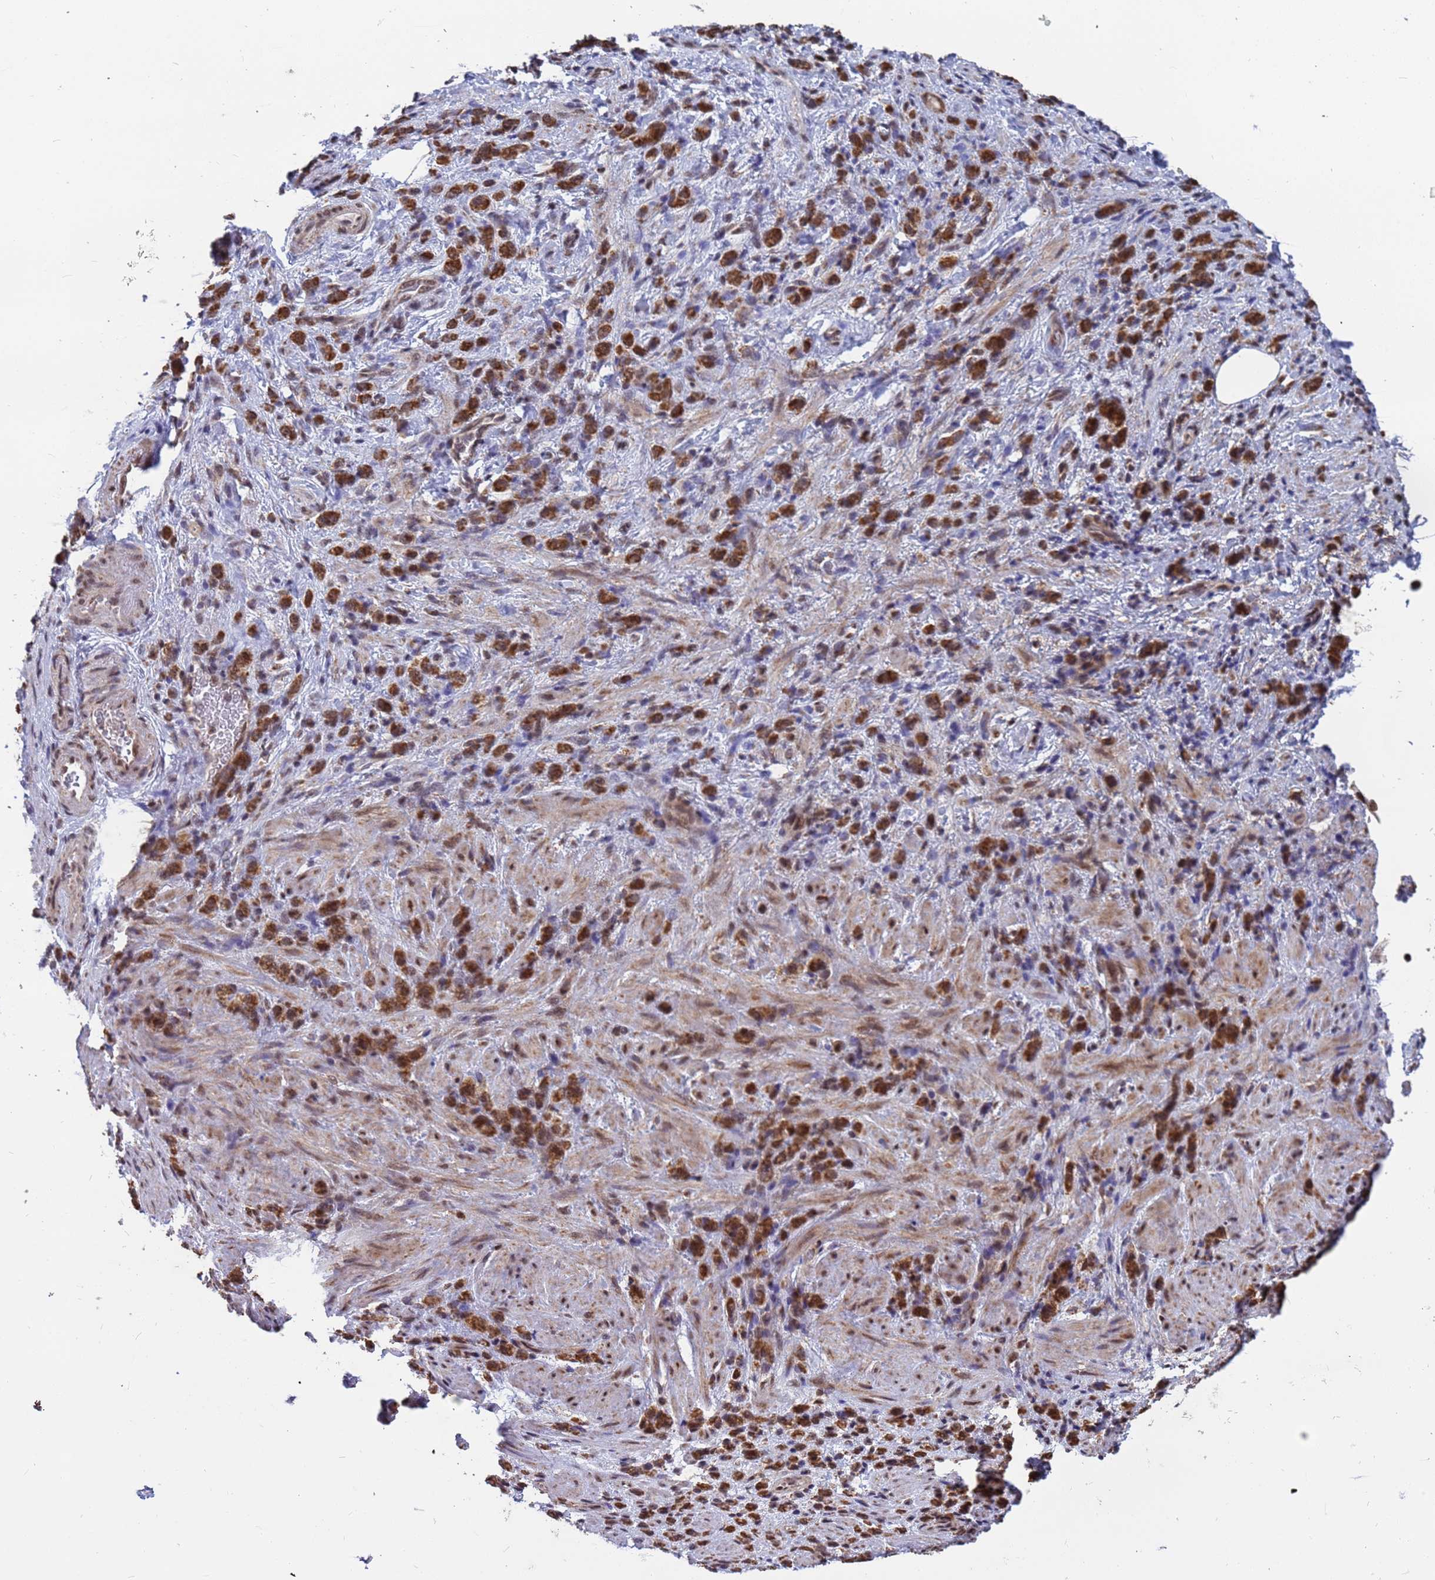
{"staining": {"intensity": "strong", "quantity": ">75%", "location": "cytoplasmic/membranous,nuclear"}, "tissue": "stomach cancer", "cell_type": "Tumor cells", "image_type": "cancer", "snomed": [{"axis": "morphology", "description": "Adenocarcinoma, NOS"}, {"axis": "topography", "description": "Stomach"}], "caption": "This is an image of immunohistochemistry staining of adenocarcinoma (stomach), which shows strong positivity in the cytoplasmic/membranous and nuclear of tumor cells.", "gene": "DENND2B", "patient": {"sex": "male", "age": 77}}